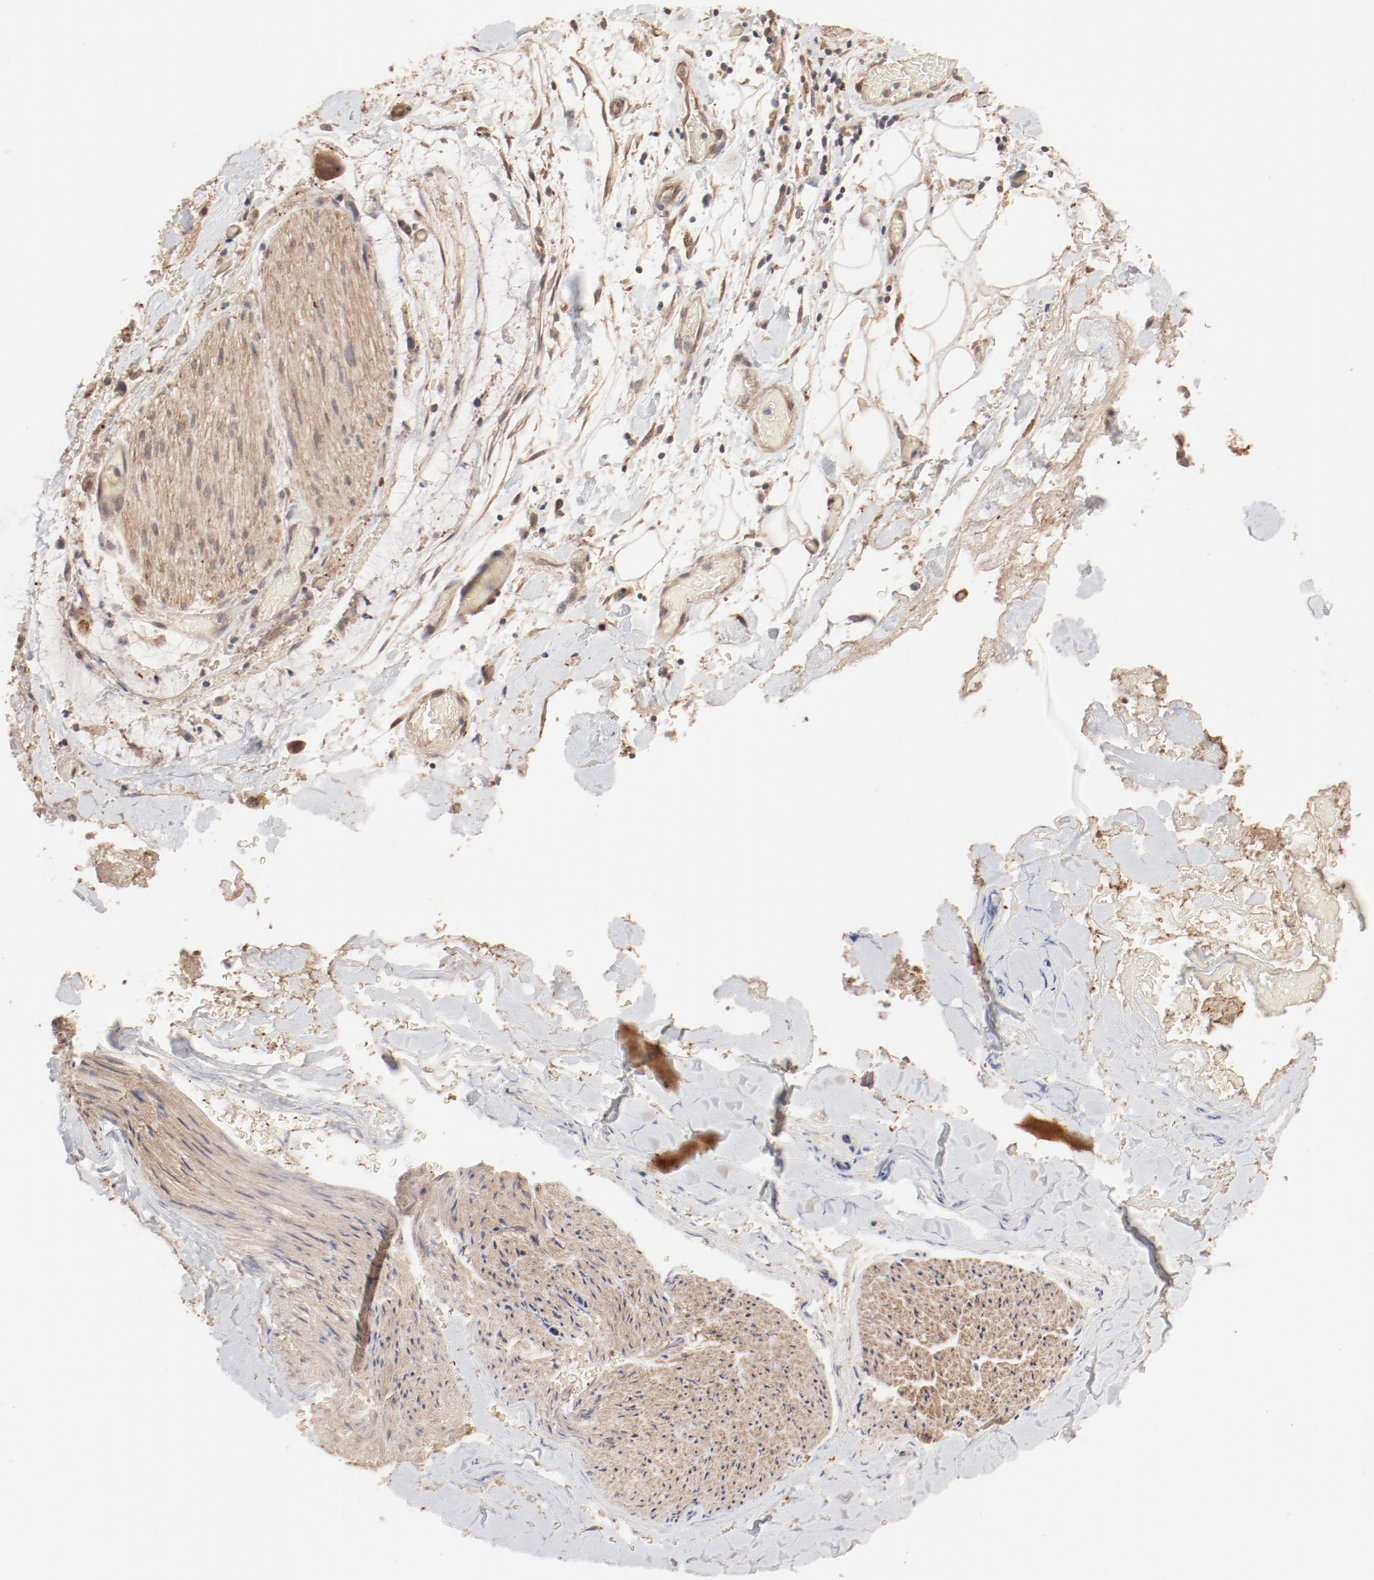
{"staining": {"intensity": "moderate", "quantity": ">75%", "location": "cytoplasmic/membranous"}, "tissue": "adipose tissue", "cell_type": "Adipocytes", "image_type": "normal", "snomed": [{"axis": "morphology", "description": "Normal tissue, NOS"}, {"axis": "morphology", "description": "Cholangiocarcinoma"}, {"axis": "topography", "description": "Liver"}, {"axis": "topography", "description": "Peripheral nerve tissue"}], "caption": "Moderate cytoplasmic/membranous expression for a protein is seen in approximately >75% of adipocytes of unremarkable adipose tissue using immunohistochemistry.", "gene": "IL3RA", "patient": {"sex": "male", "age": 50}}